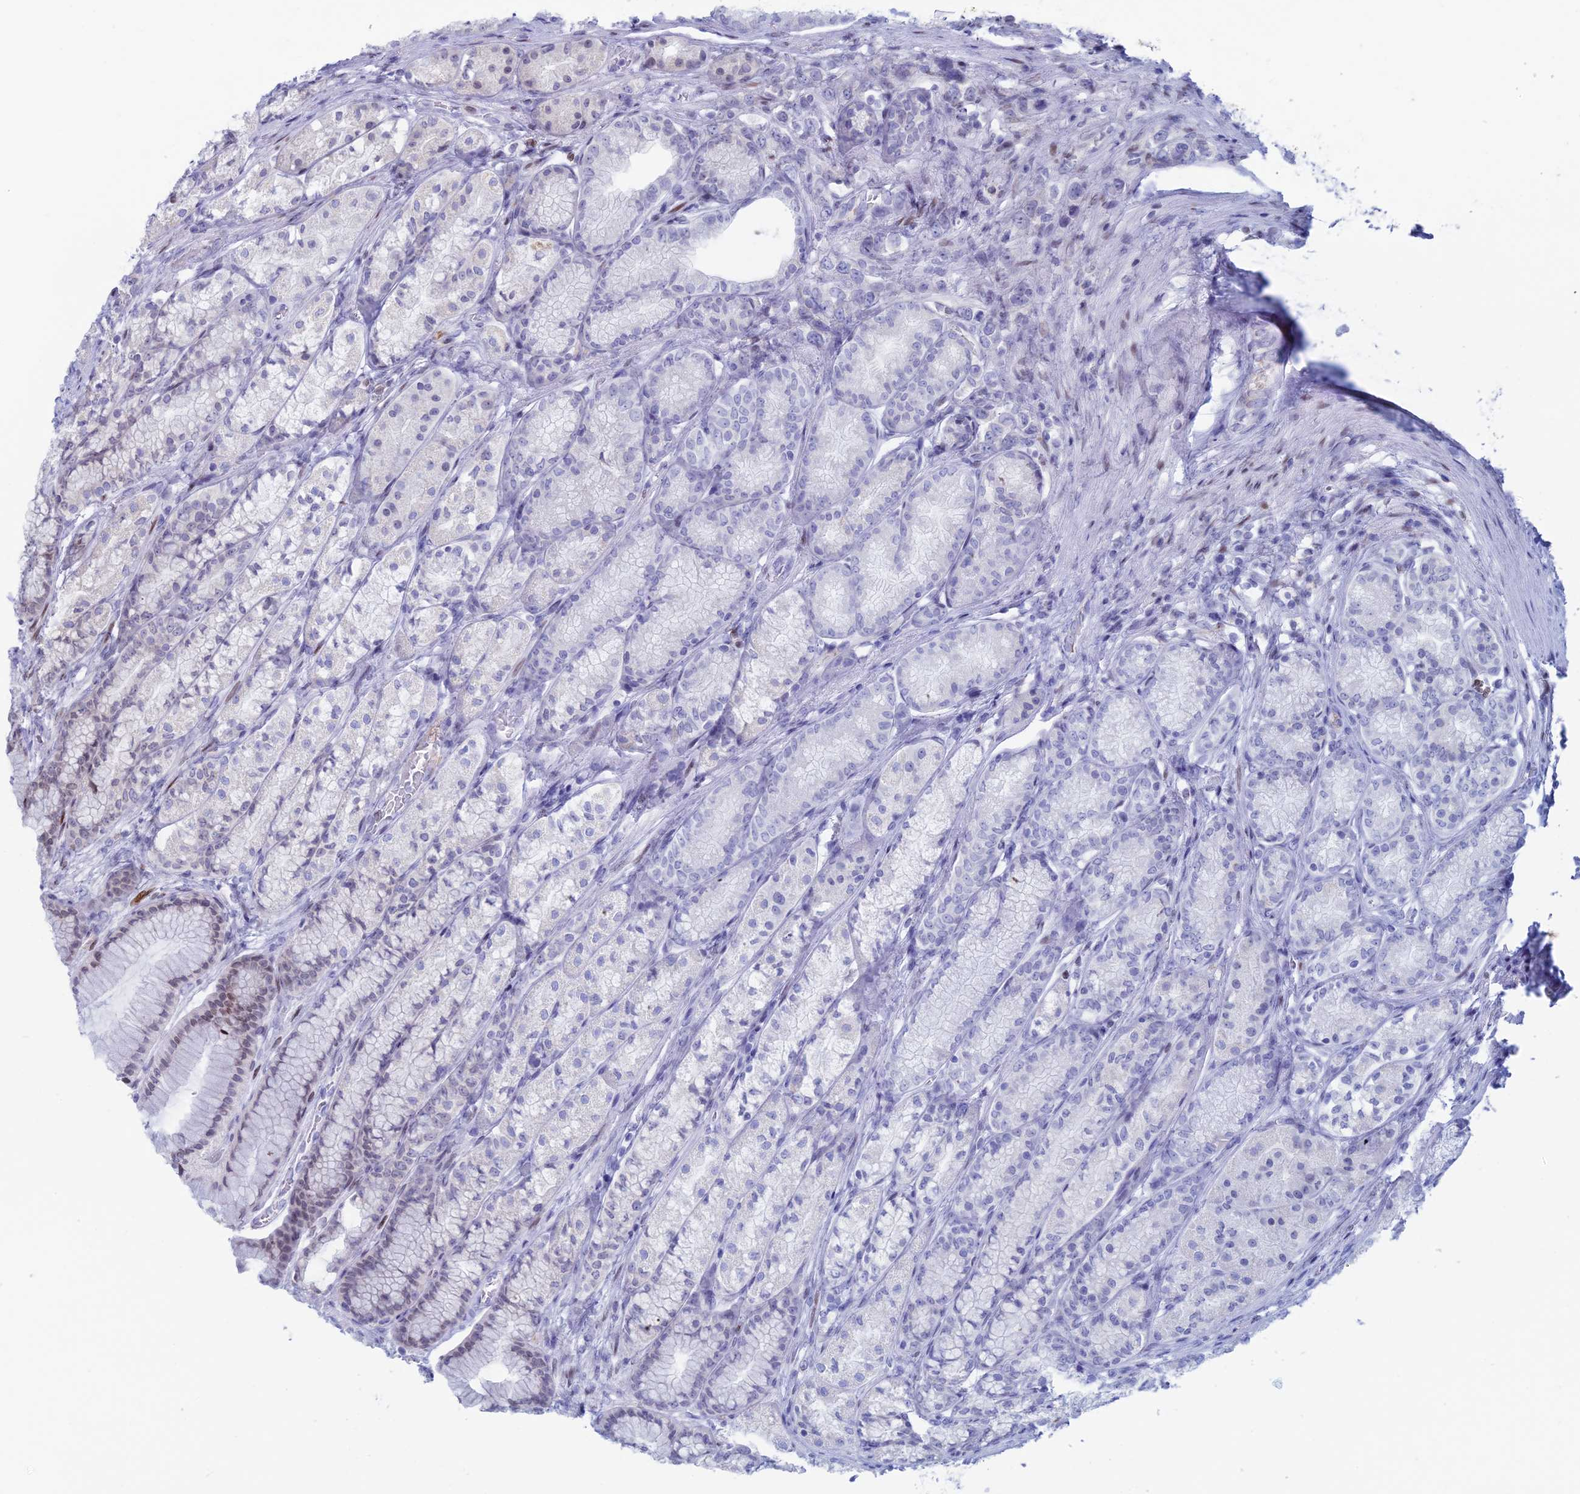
{"staining": {"intensity": "moderate", "quantity": "<25%", "location": "nuclear"}, "tissue": "stomach", "cell_type": "Glandular cells", "image_type": "normal", "snomed": [{"axis": "morphology", "description": "Normal tissue, NOS"}, {"axis": "morphology", "description": "Adenocarcinoma, NOS"}, {"axis": "morphology", "description": "Adenocarcinoma, High grade"}, {"axis": "topography", "description": "Stomach, upper"}, {"axis": "topography", "description": "Stomach"}], "caption": "A low amount of moderate nuclear staining is appreciated in about <25% of glandular cells in unremarkable stomach.", "gene": "CERS6", "patient": {"sex": "female", "age": 65}}